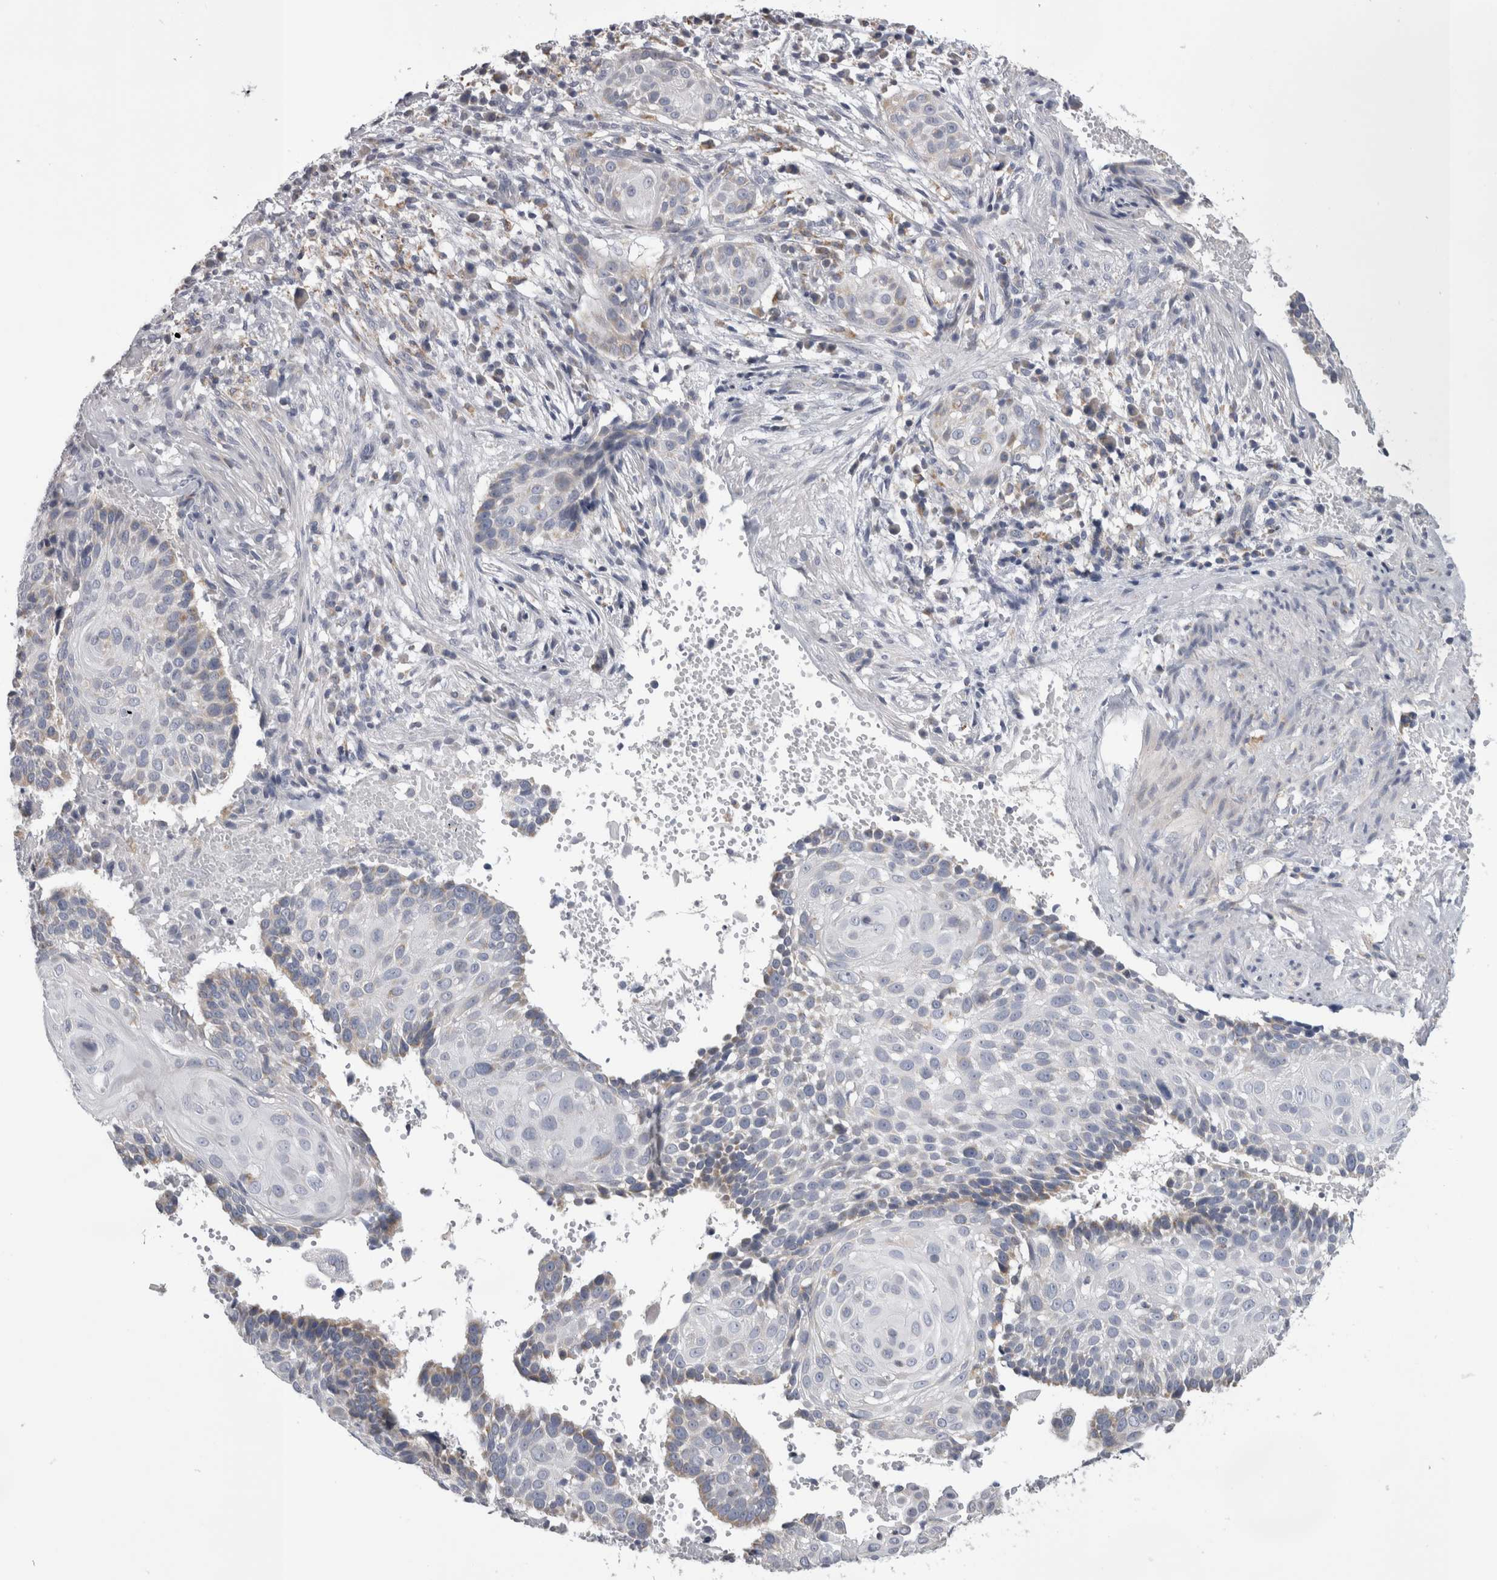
{"staining": {"intensity": "negative", "quantity": "none", "location": "none"}, "tissue": "cervical cancer", "cell_type": "Tumor cells", "image_type": "cancer", "snomed": [{"axis": "morphology", "description": "Squamous cell carcinoma, NOS"}, {"axis": "topography", "description": "Cervix"}], "caption": "Cervical squamous cell carcinoma stained for a protein using immunohistochemistry (IHC) shows no staining tumor cells.", "gene": "DHRS4", "patient": {"sex": "female", "age": 74}}